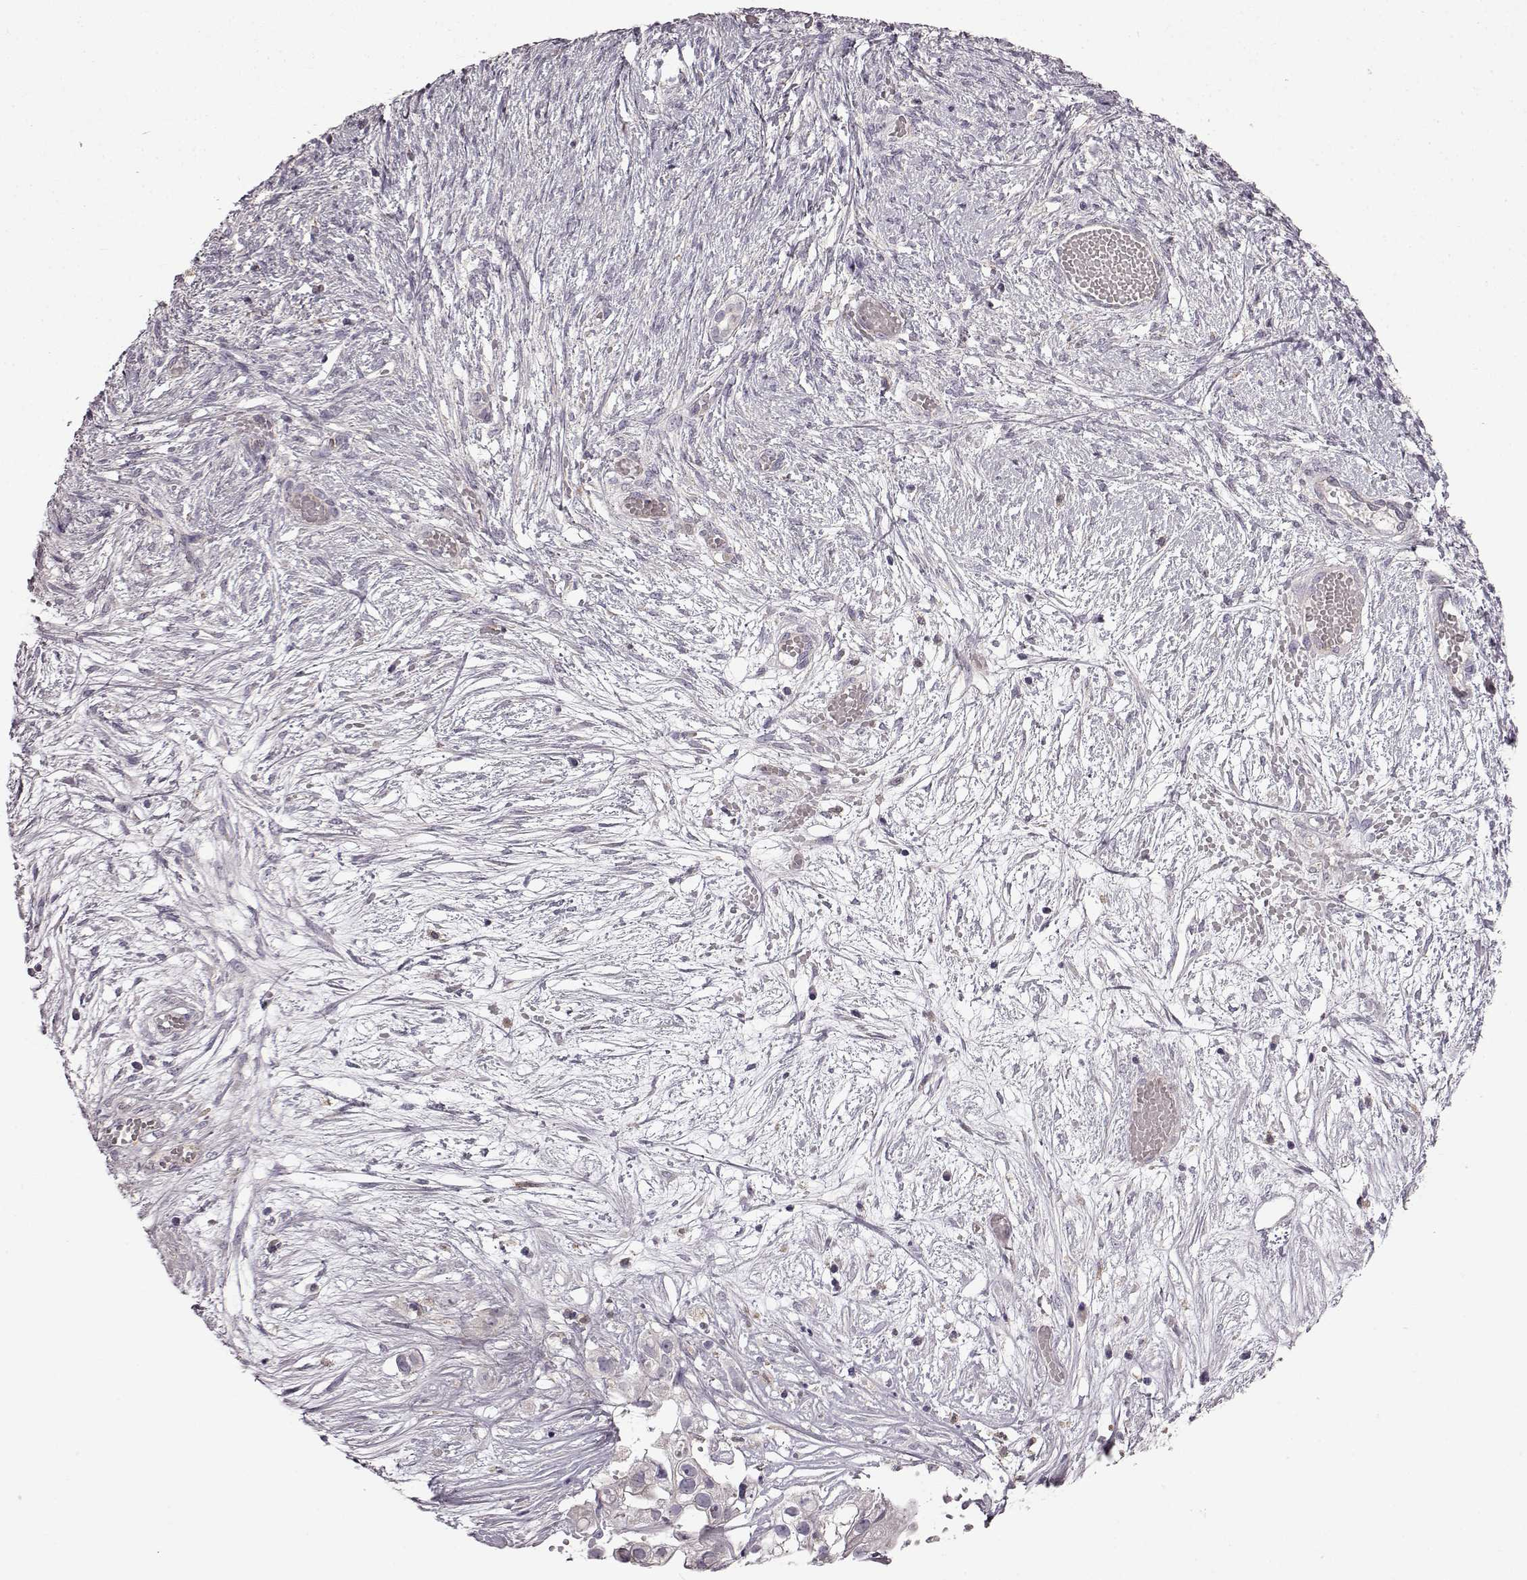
{"staining": {"intensity": "negative", "quantity": "none", "location": "none"}, "tissue": "ovarian cancer", "cell_type": "Tumor cells", "image_type": "cancer", "snomed": [{"axis": "morphology", "description": "Cystadenocarcinoma, serous, NOS"}, {"axis": "topography", "description": "Ovary"}], "caption": "Tumor cells show no significant staining in ovarian cancer (serous cystadenocarcinoma).", "gene": "B3GNT6", "patient": {"sex": "female", "age": 56}}